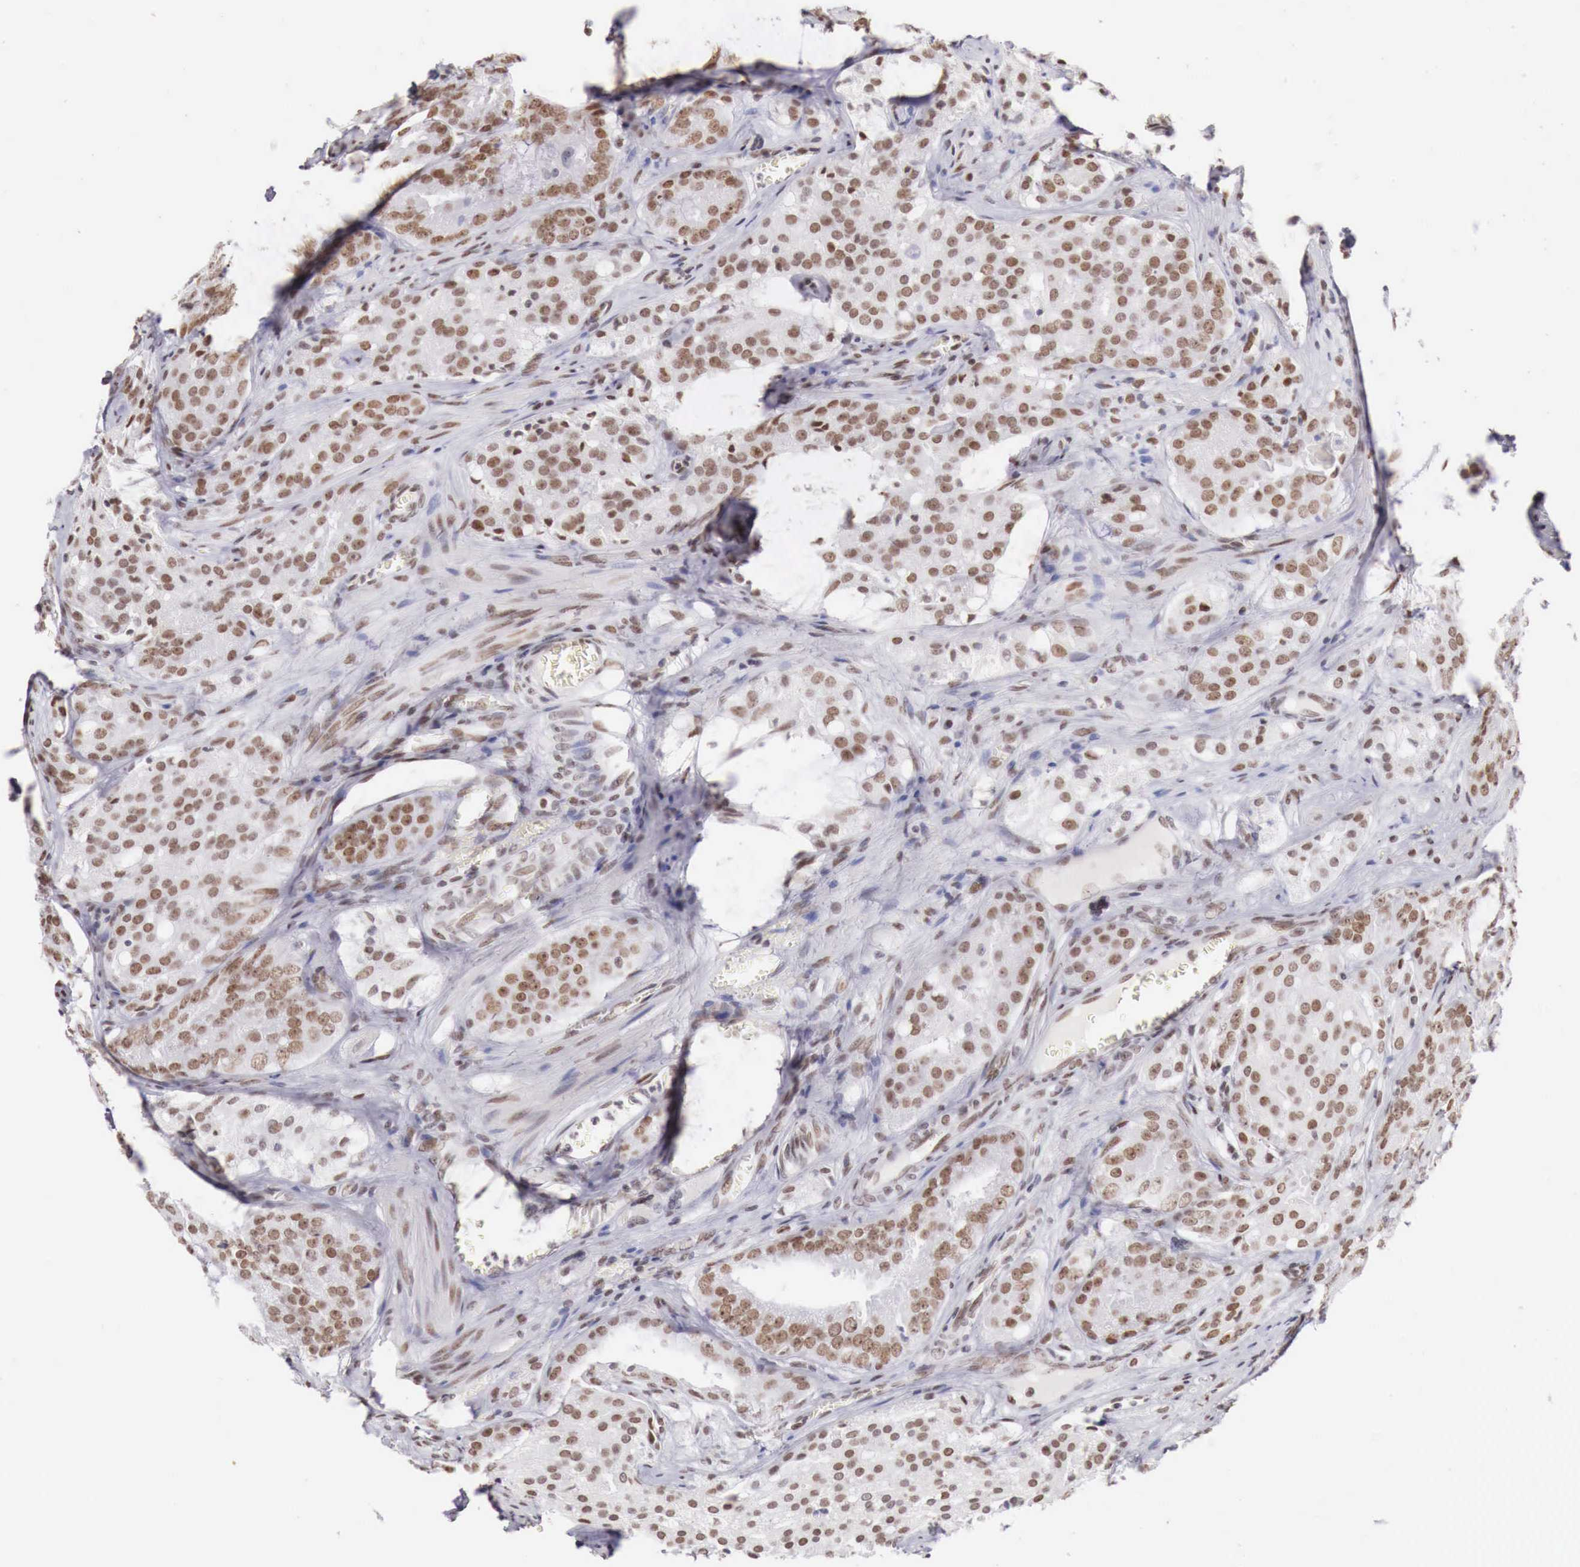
{"staining": {"intensity": "weak", "quantity": "25%-75%", "location": "nuclear"}, "tissue": "prostate cancer", "cell_type": "Tumor cells", "image_type": "cancer", "snomed": [{"axis": "morphology", "description": "Adenocarcinoma, Medium grade"}, {"axis": "topography", "description": "Prostate"}], "caption": "Protein analysis of prostate cancer (adenocarcinoma (medium-grade)) tissue demonstrates weak nuclear staining in about 25%-75% of tumor cells.", "gene": "PHF14", "patient": {"sex": "male", "age": 60}}